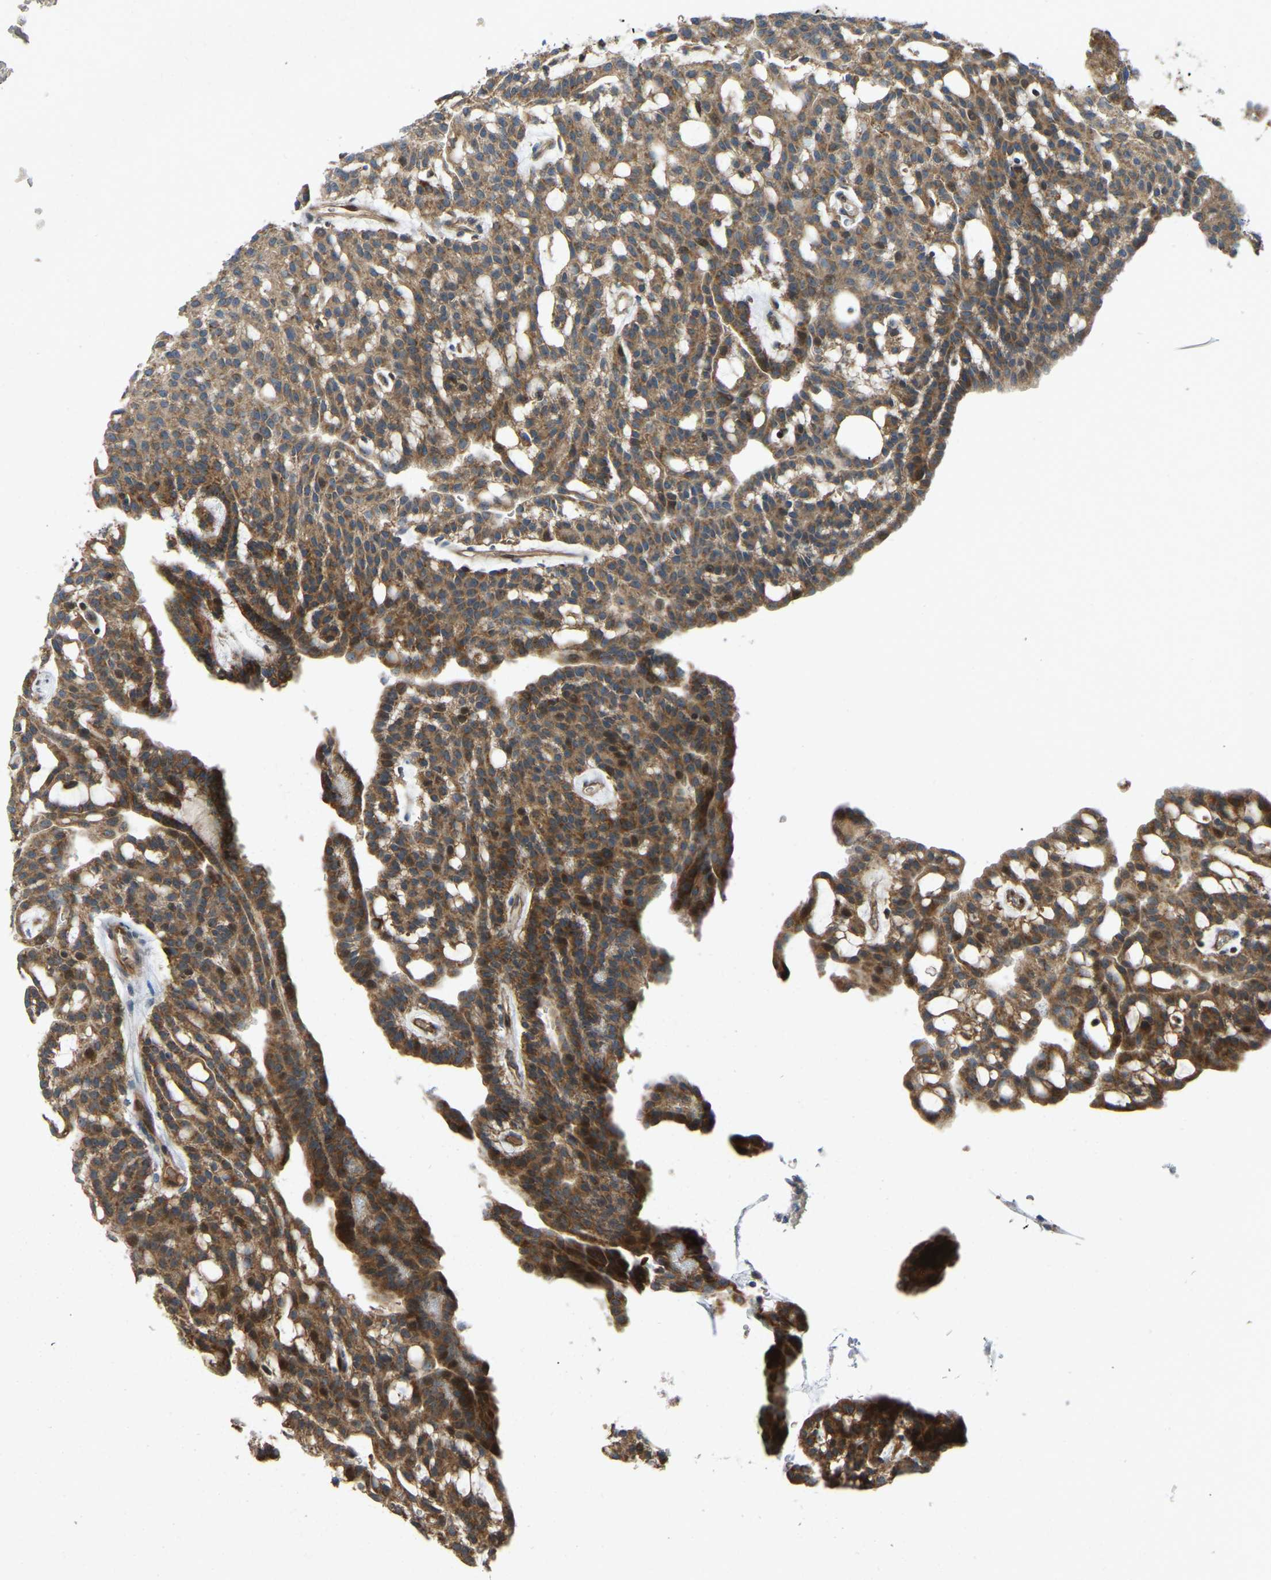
{"staining": {"intensity": "moderate", "quantity": ">75%", "location": "cytoplasmic/membranous,nuclear"}, "tissue": "renal cancer", "cell_type": "Tumor cells", "image_type": "cancer", "snomed": [{"axis": "morphology", "description": "Adenocarcinoma, NOS"}, {"axis": "topography", "description": "Kidney"}], "caption": "Moderate cytoplasmic/membranous and nuclear protein positivity is identified in about >75% of tumor cells in renal adenocarcinoma.", "gene": "C21orf91", "patient": {"sex": "male", "age": 63}}